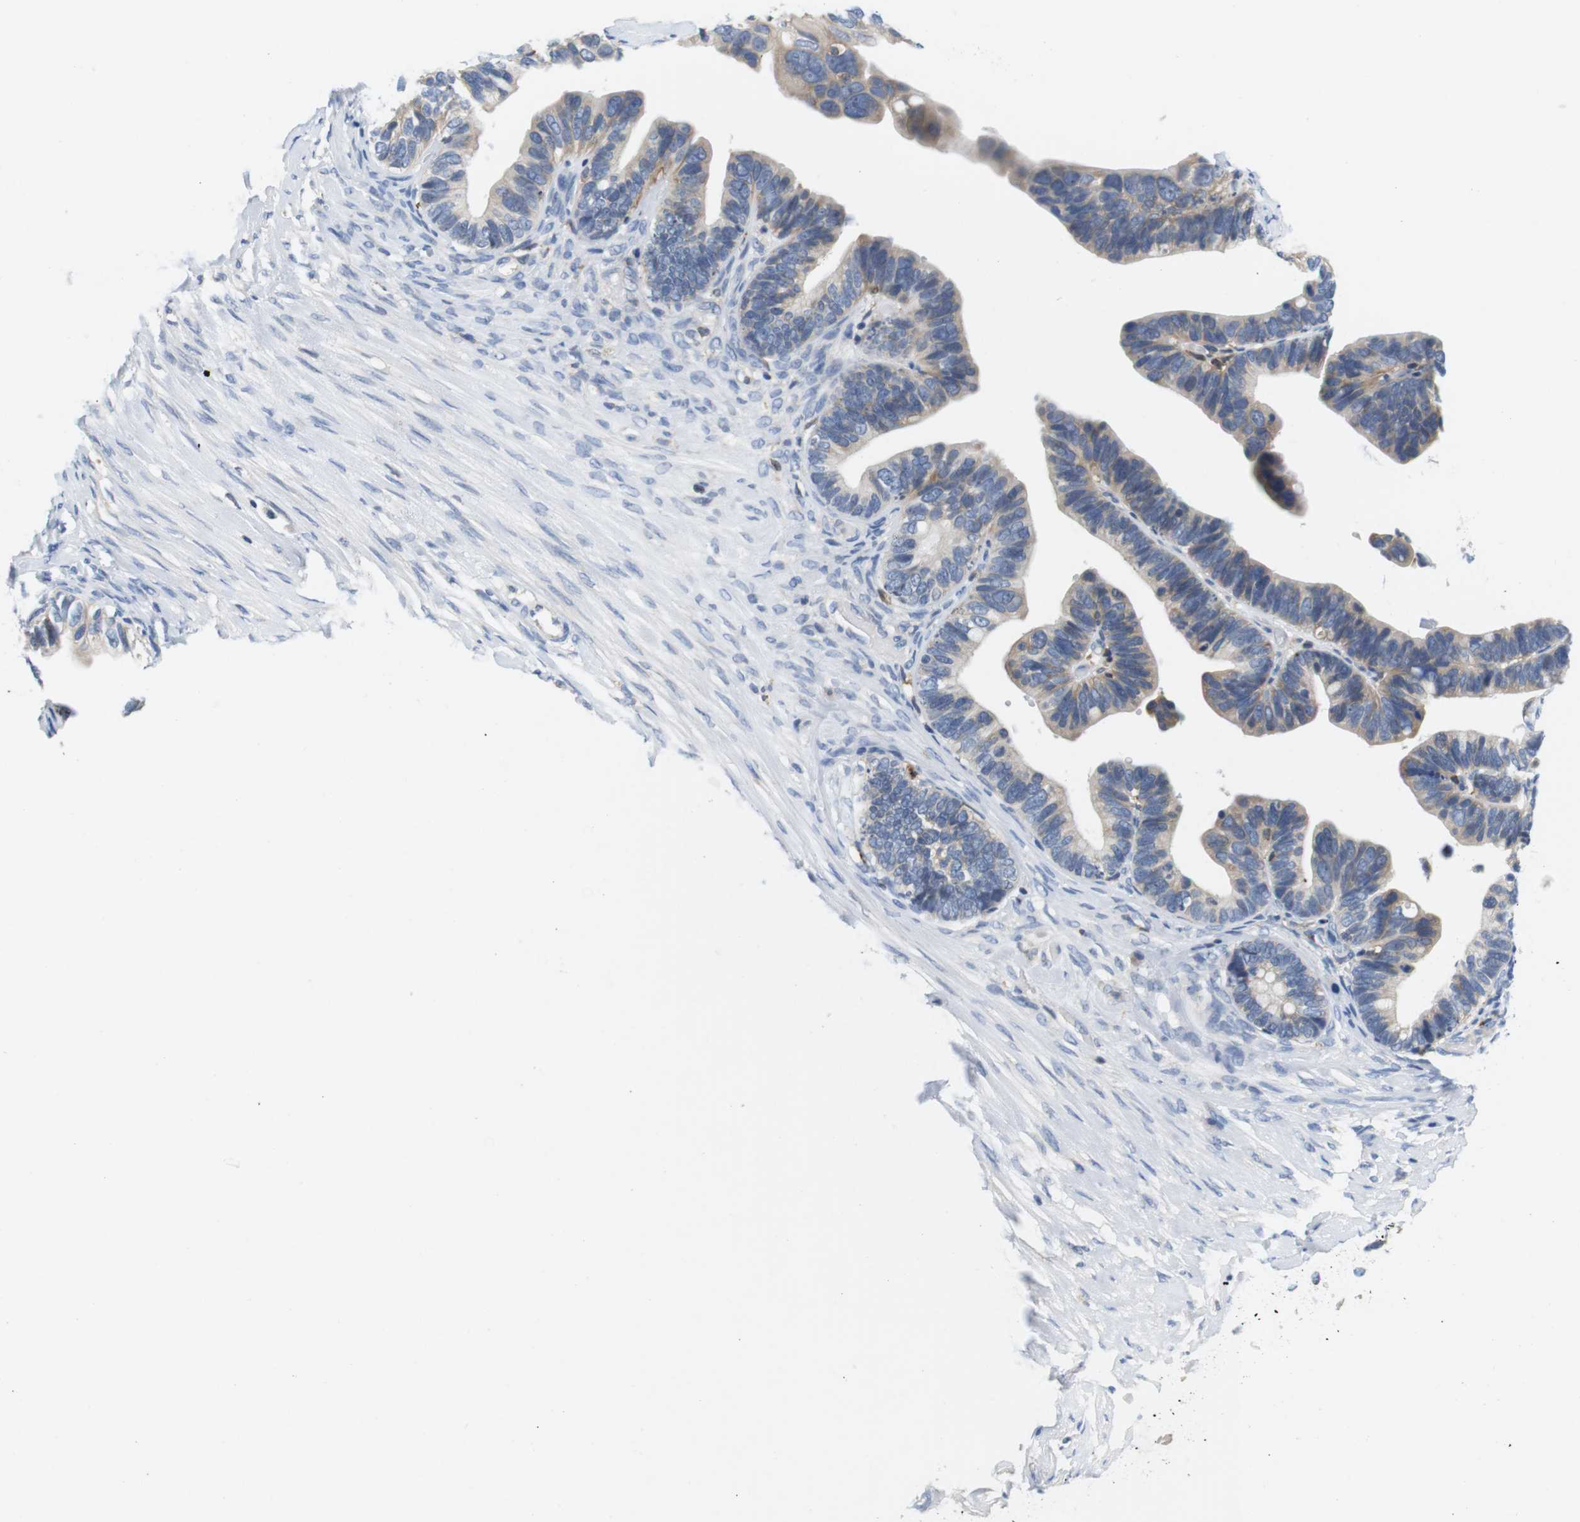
{"staining": {"intensity": "weak", "quantity": "<25%", "location": "cytoplasmic/membranous"}, "tissue": "ovarian cancer", "cell_type": "Tumor cells", "image_type": "cancer", "snomed": [{"axis": "morphology", "description": "Cystadenocarcinoma, serous, NOS"}, {"axis": "topography", "description": "Ovary"}], "caption": "This is an immunohistochemistry micrograph of ovarian cancer. There is no positivity in tumor cells.", "gene": "CNGA2", "patient": {"sex": "female", "age": 56}}